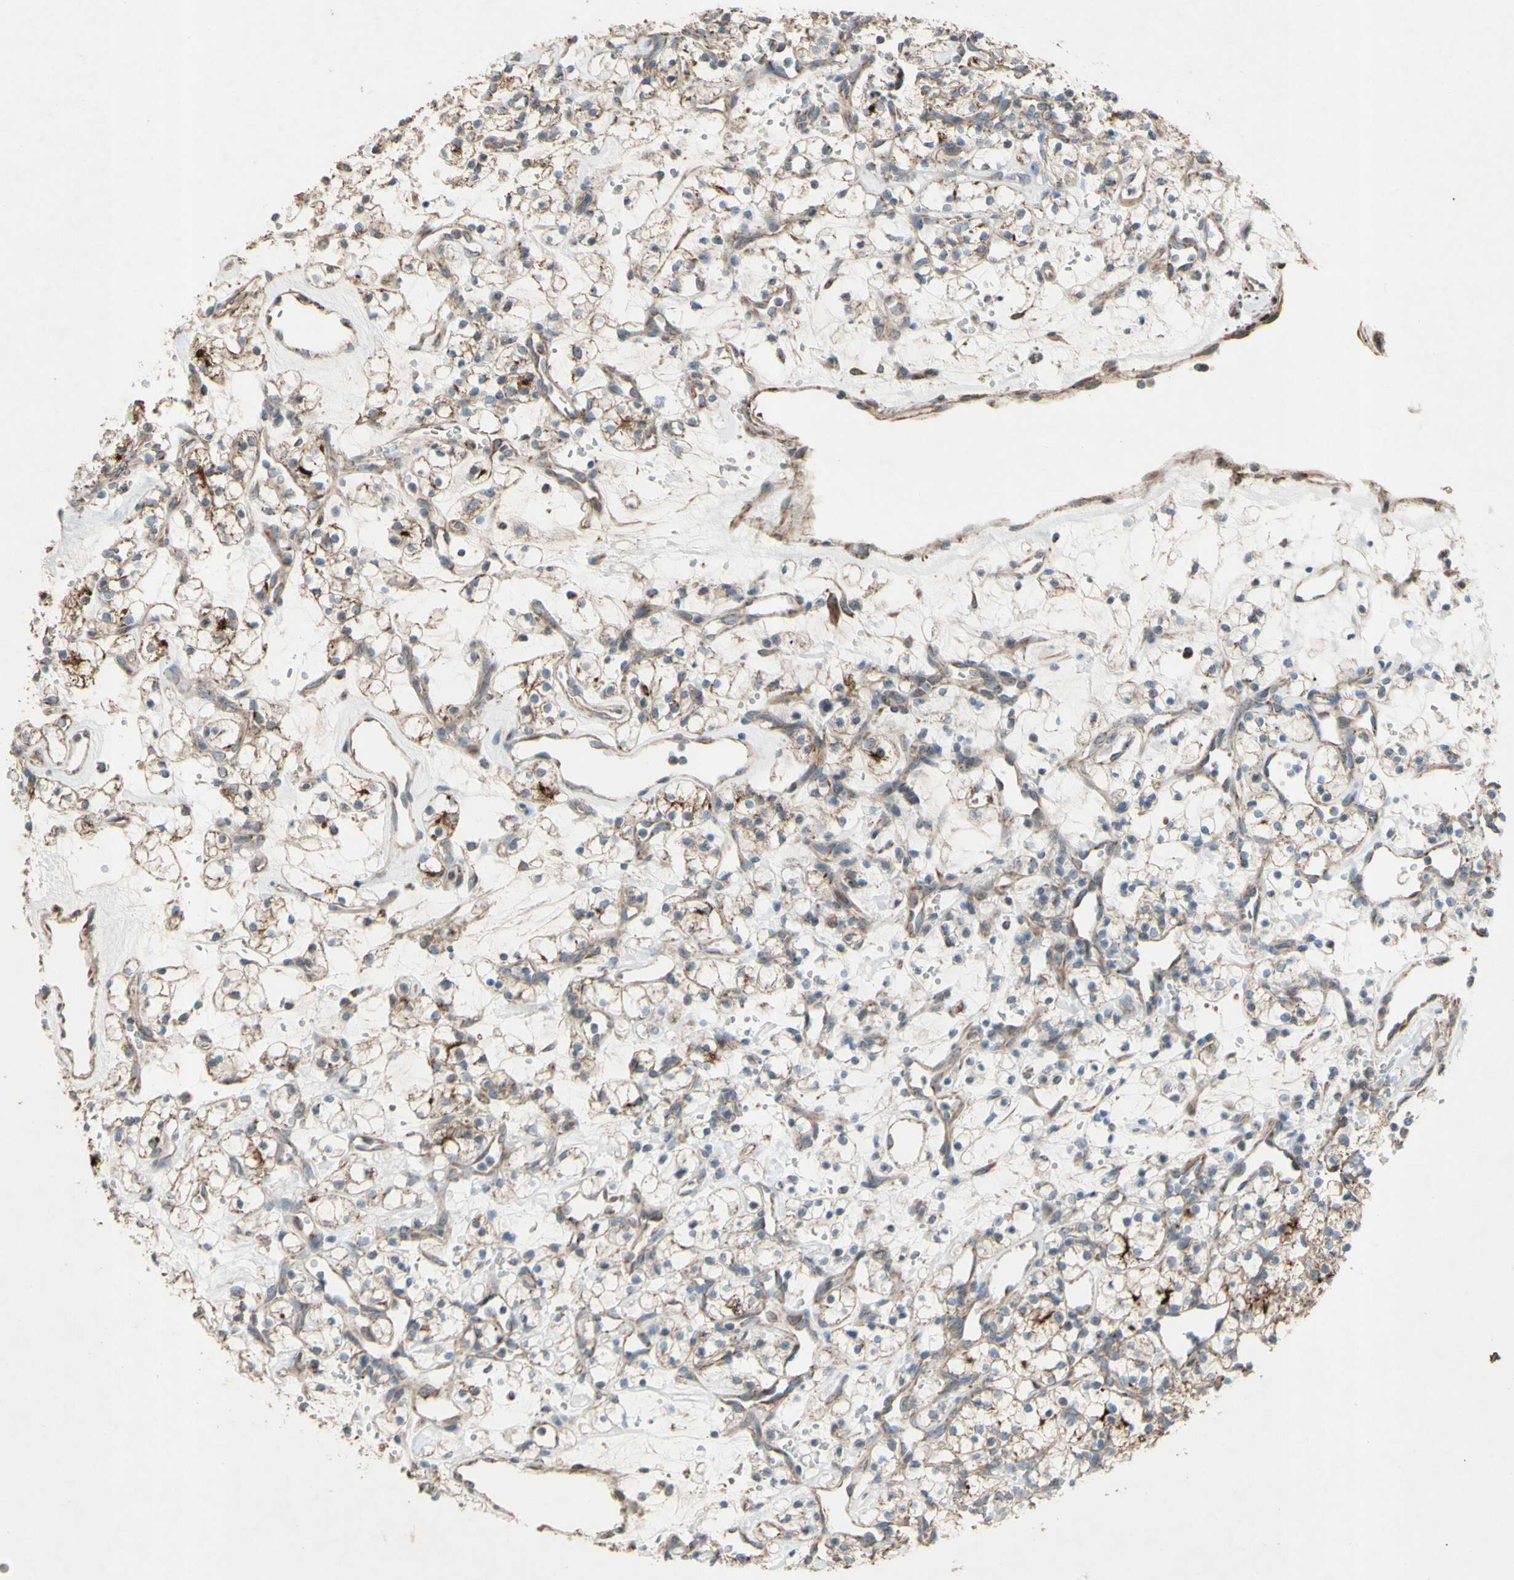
{"staining": {"intensity": "moderate", "quantity": "25%-75%", "location": "cytoplasmic/membranous"}, "tissue": "renal cancer", "cell_type": "Tumor cells", "image_type": "cancer", "snomed": [{"axis": "morphology", "description": "Adenocarcinoma, NOS"}, {"axis": "topography", "description": "Kidney"}], "caption": "Protein staining of adenocarcinoma (renal) tissue reveals moderate cytoplasmic/membranous positivity in about 25%-75% of tumor cells.", "gene": "ACOT8", "patient": {"sex": "female", "age": 60}}